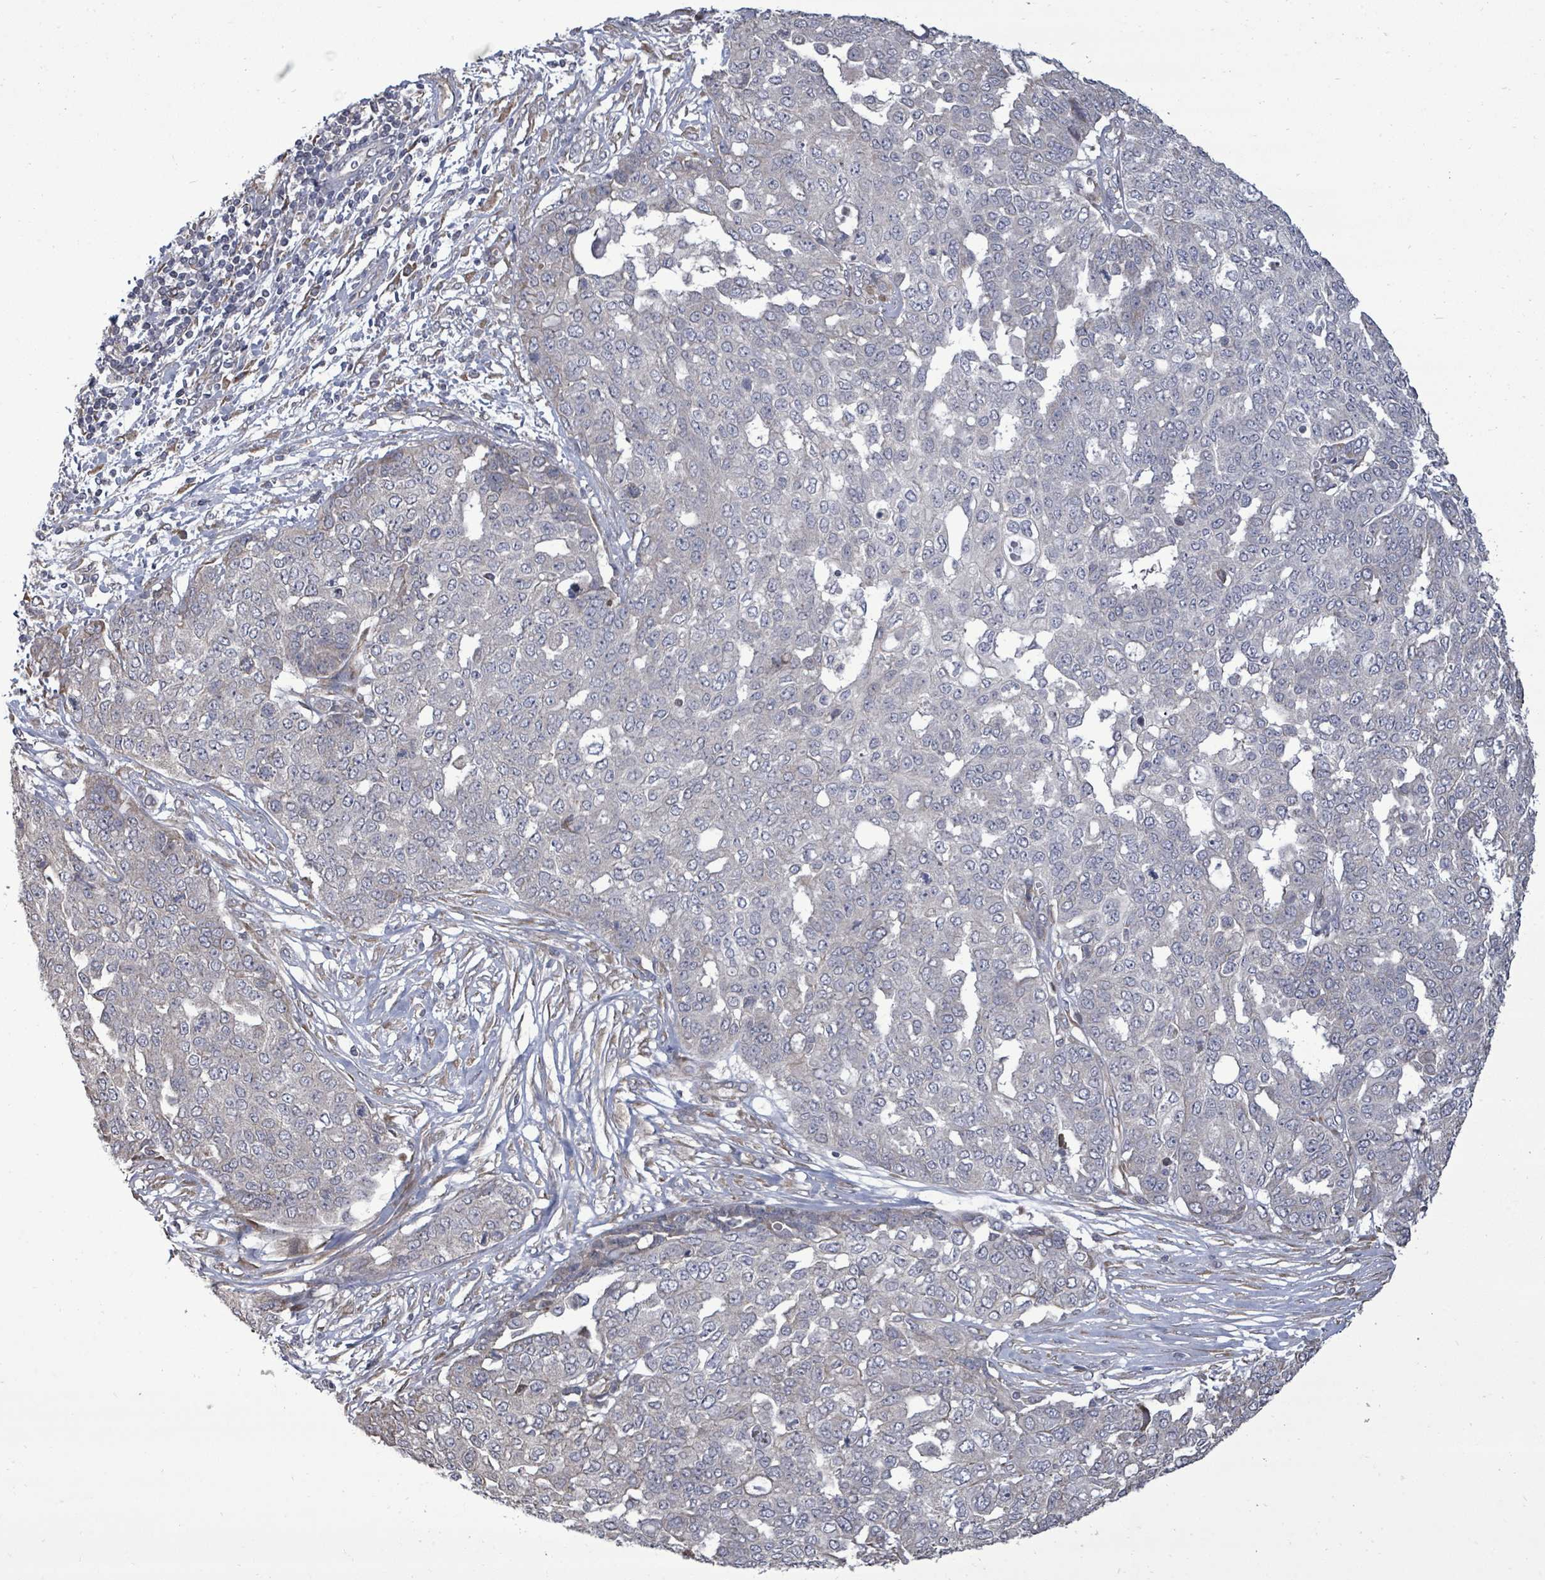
{"staining": {"intensity": "negative", "quantity": "none", "location": "none"}, "tissue": "ovarian cancer", "cell_type": "Tumor cells", "image_type": "cancer", "snomed": [{"axis": "morphology", "description": "Cystadenocarcinoma, serous, NOS"}, {"axis": "topography", "description": "Soft tissue"}, {"axis": "topography", "description": "Ovary"}], "caption": "Immunohistochemistry photomicrograph of ovarian serous cystadenocarcinoma stained for a protein (brown), which demonstrates no staining in tumor cells.", "gene": "POMGNT2", "patient": {"sex": "female", "age": 57}}